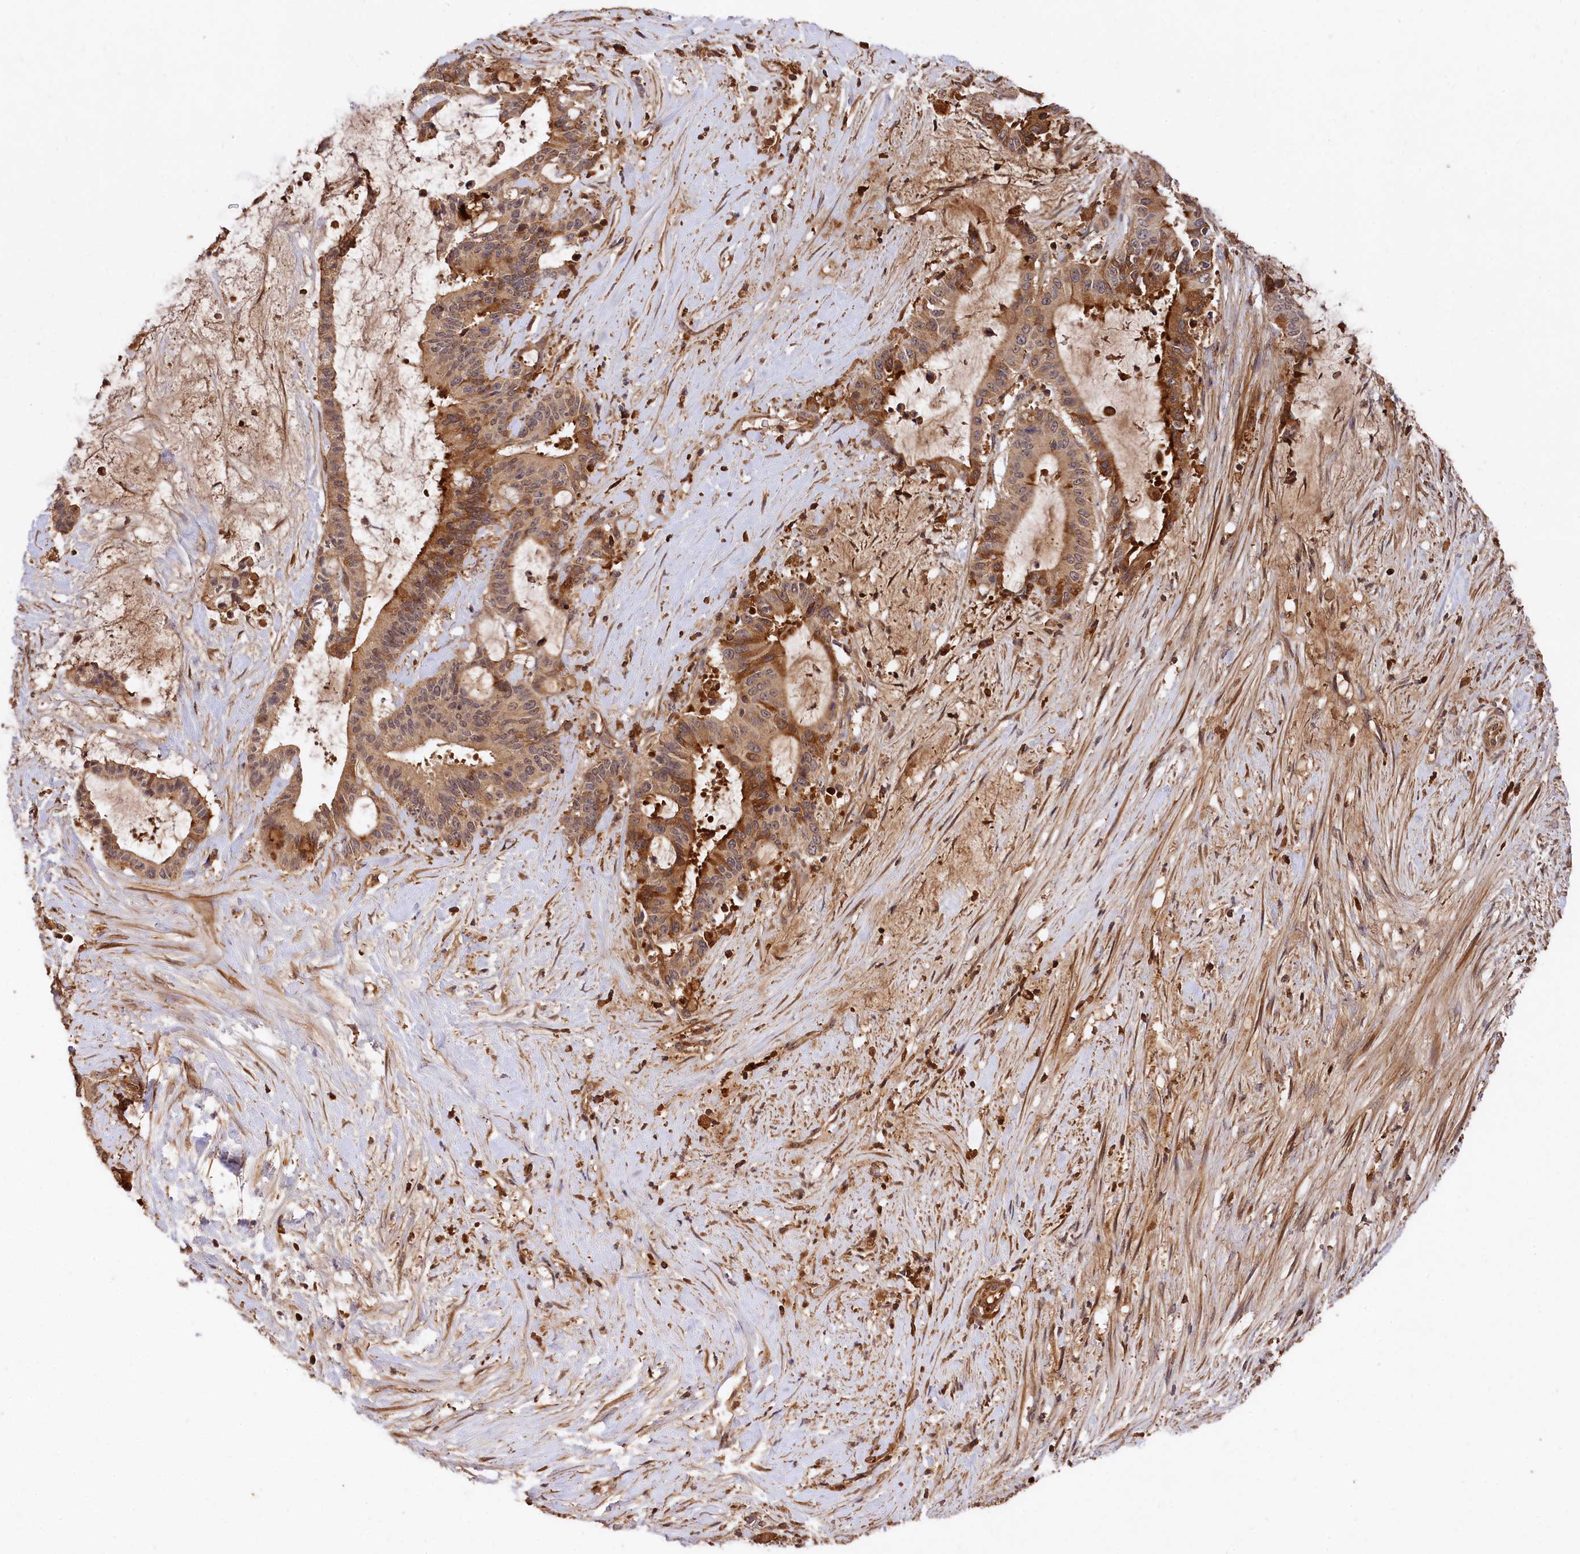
{"staining": {"intensity": "moderate", "quantity": ">75%", "location": "cytoplasmic/membranous"}, "tissue": "liver cancer", "cell_type": "Tumor cells", "image_type": "cancer", "snomed": [{"axis": "morphology", "description": "Normal tissue, NOS"}, {"axis": "morphology", "description": "Cholangiocarcinoma"}, {"axis": "topography", "description": "Liver"}, {"axis": "topography", "description": "Peripheral nerve tissue"}], "caption": "Tumor cells display medium levels of moderate cytoplasmic/membranous positivity in approximately >75% of cells in human liver cancer (cholangiocarcinoma). The staining is performed using DAB brown chromogen to label protein expression. The nuclei are counter-stained blue using hematoxylin.", "gene": "MCF2L2", "patient": {"sex": "female", "age": 73}}